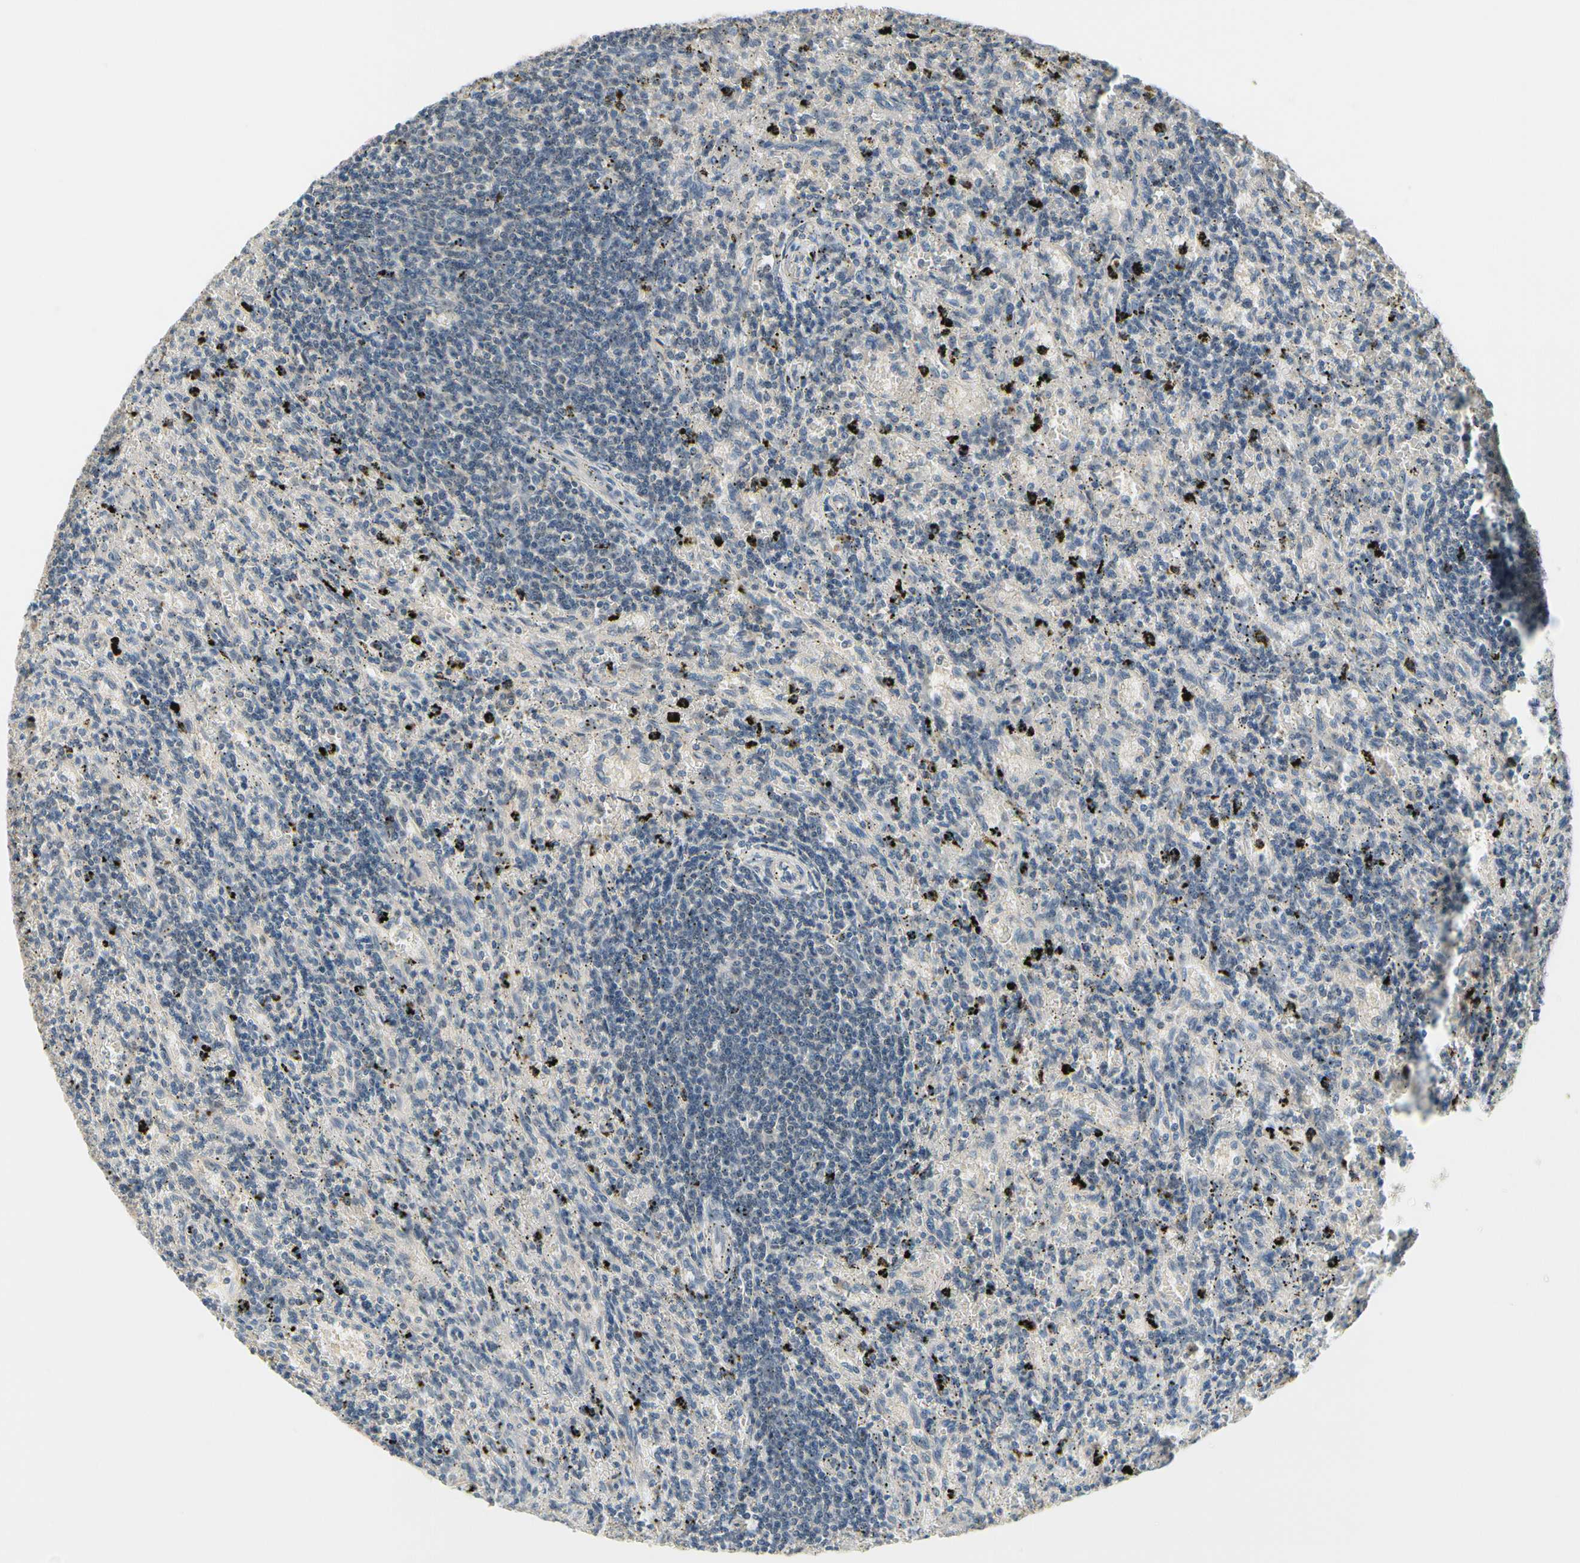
{"staining": {"intensity": "negative", "quantity": "none", "location": "none"}, "tissue": "lymphoma", "cell_type": "Tumor cells", "image_type": "cancer", "snomed": [{"axis": "morphology", "description": "Malignant lymphoma, non-Hodgkin's type, Low grade"}, {"axis": "topography", "description": "Spleen"}], "caption": "Tumor cells are negative for protein expression in human lymphoma.", "gene": "SLC27A6", "patient": {"sex": "male", "age": 76}}